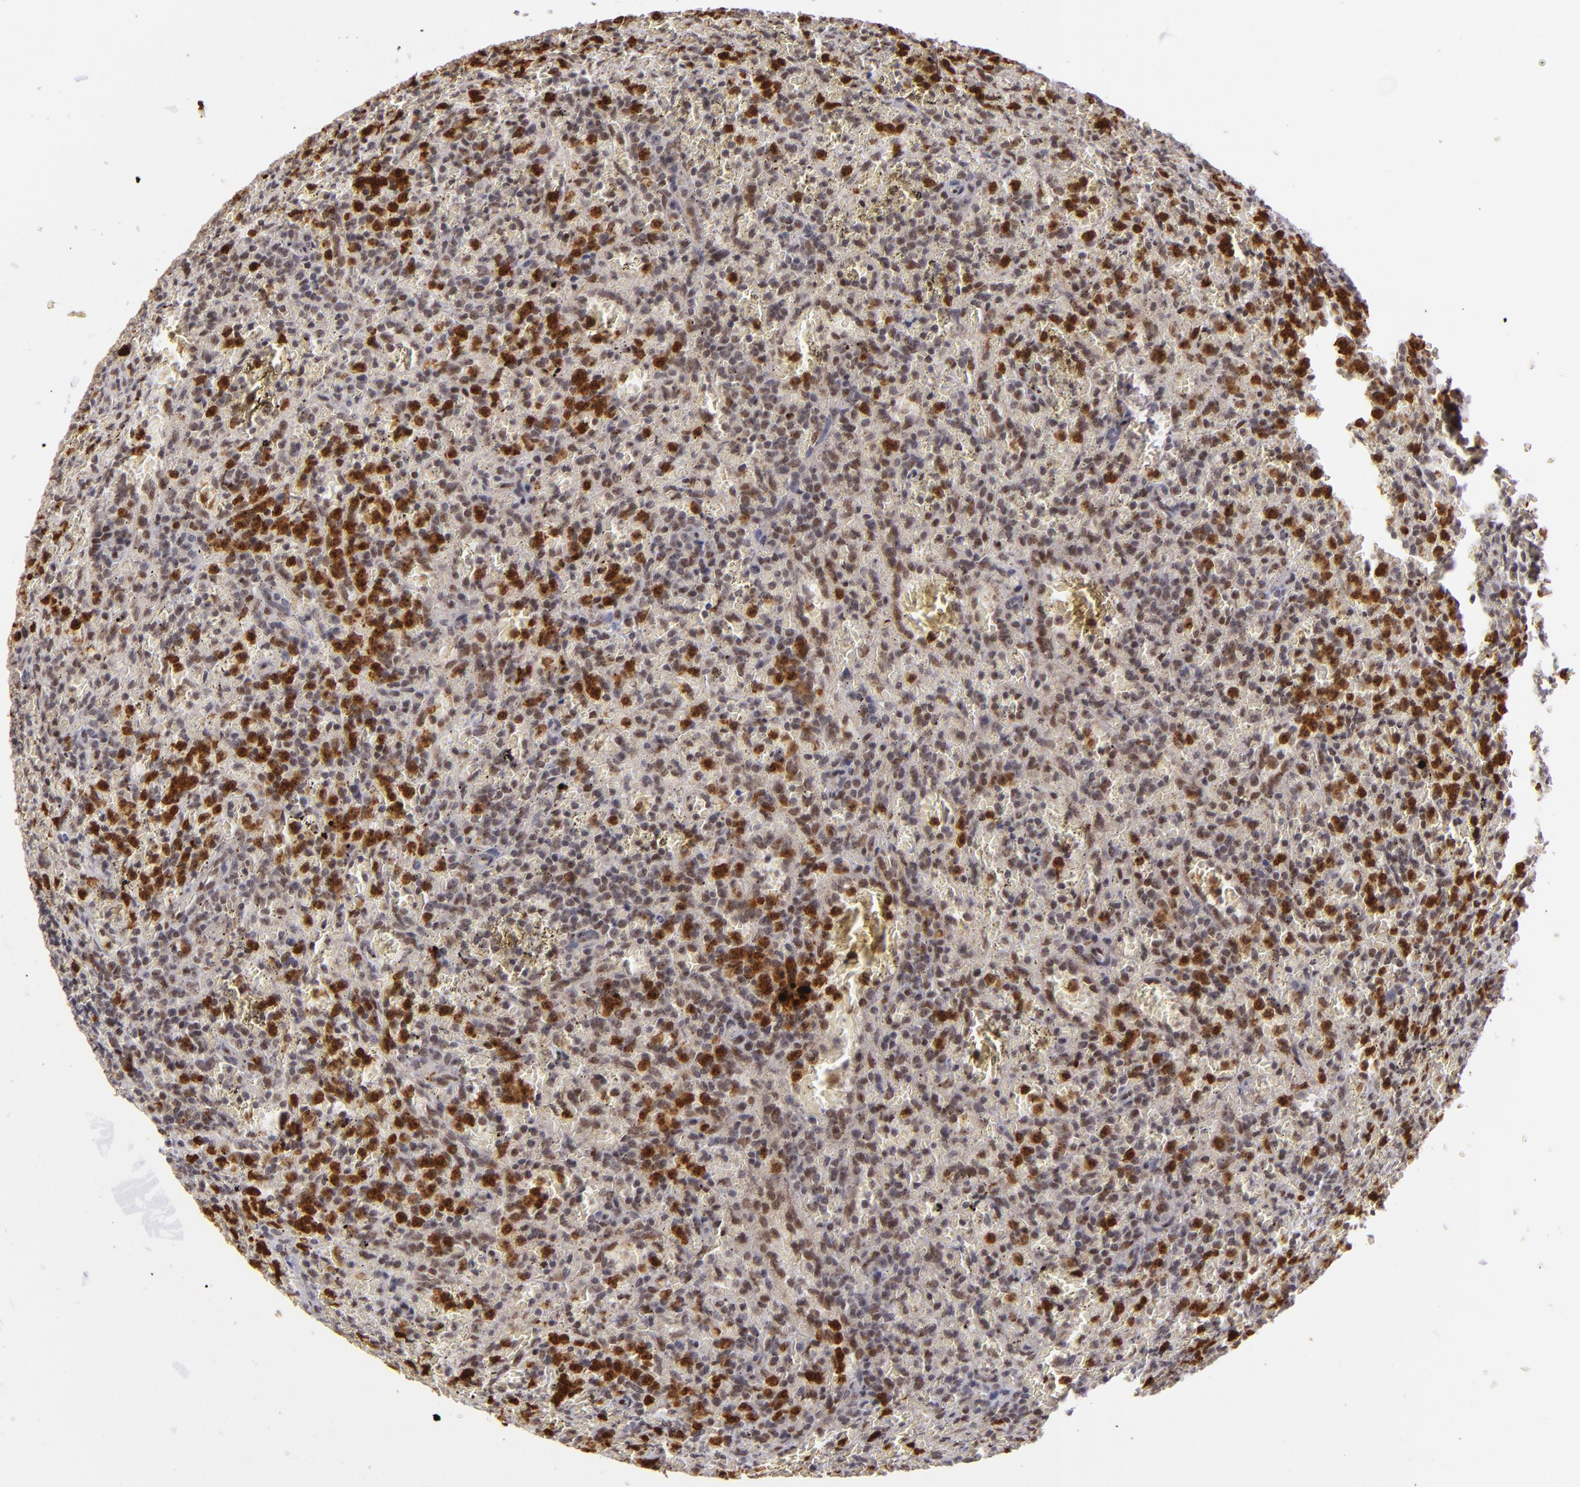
{"staining": {"intensity": "moderate", "quantity": "25%-75%", "location": "nuclear"}, "tissue": "lymphoma", "cell_type": "Tumor cells", "image_type": "cancer", "snomed": [{"axis": "morphology", "description": "Malignant lymphoma, non-Hodgkin's type, Low grade"}, {"axis": "topography", "description": "Spleen"}], "caption": "About 25%-75% of tumor cells in malignant lymphoma, non-Hodgkin's type (low-grade) exhibit moderate nuclear protein positivity as visualized by brown immunohistochemical staining.", "gene": "RXRG", "patient": {"sex": "female", "age": 64}}